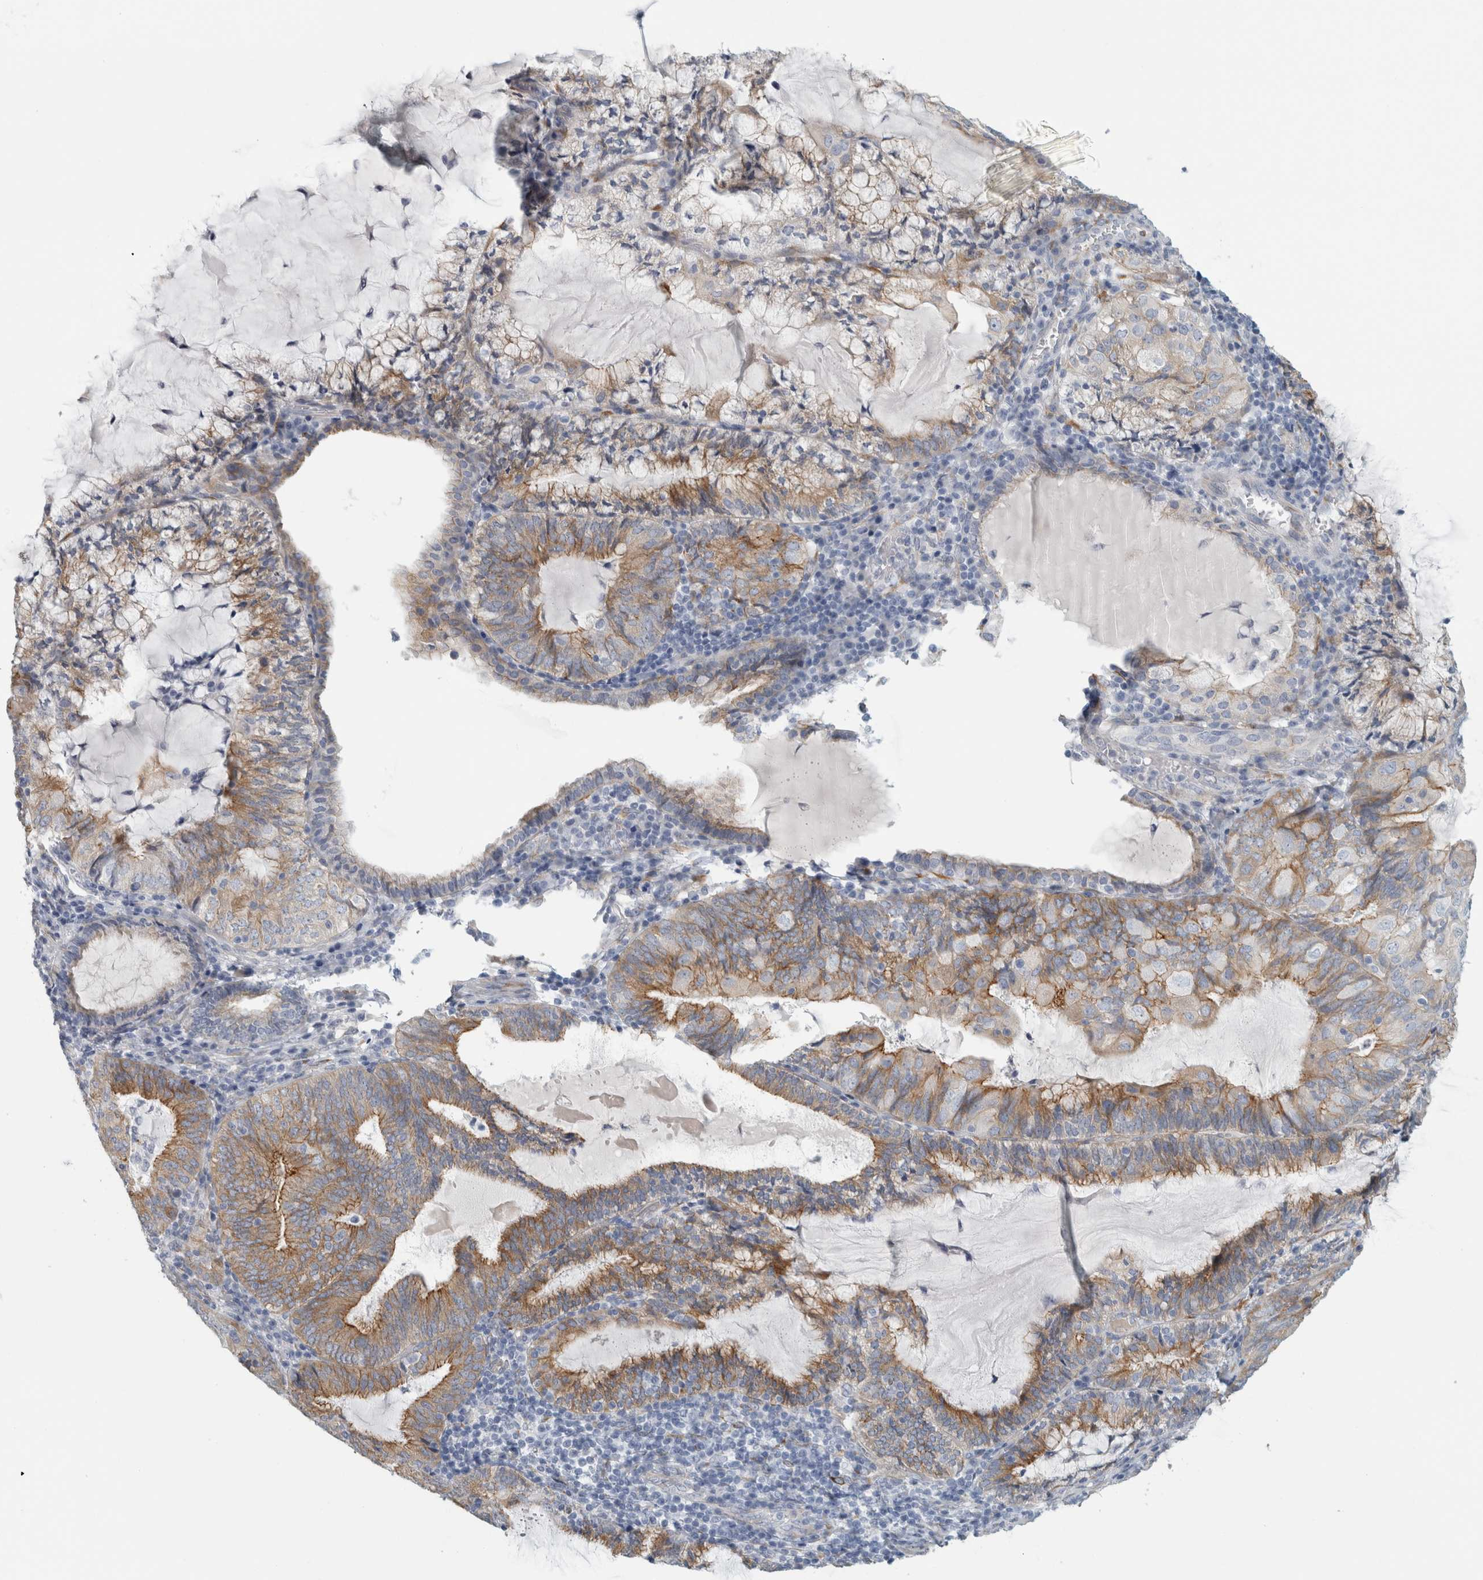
{"staining": {"intensity": "moderate", "quantity": "25%-75%", "location": "cytoplasmic/membranous"}, "tissue": "endometrial cancer", "cell_type": "Tumor cells", "image_type": "cancer", "snomed": [{"axis": "morphology", "description": "Adenocarcinoma, NOS"}, {"axis": "topography", "description": "Endometrium"}], "caption": "Adenocarcinoma (endometrial) stained with a brown dye displays moderate cytoplasmic/membranous positive positivity in about 25%-75% of tumor cells.", "gene": "B3GNT3", "patient": {"sex": "female", "age": 81}}